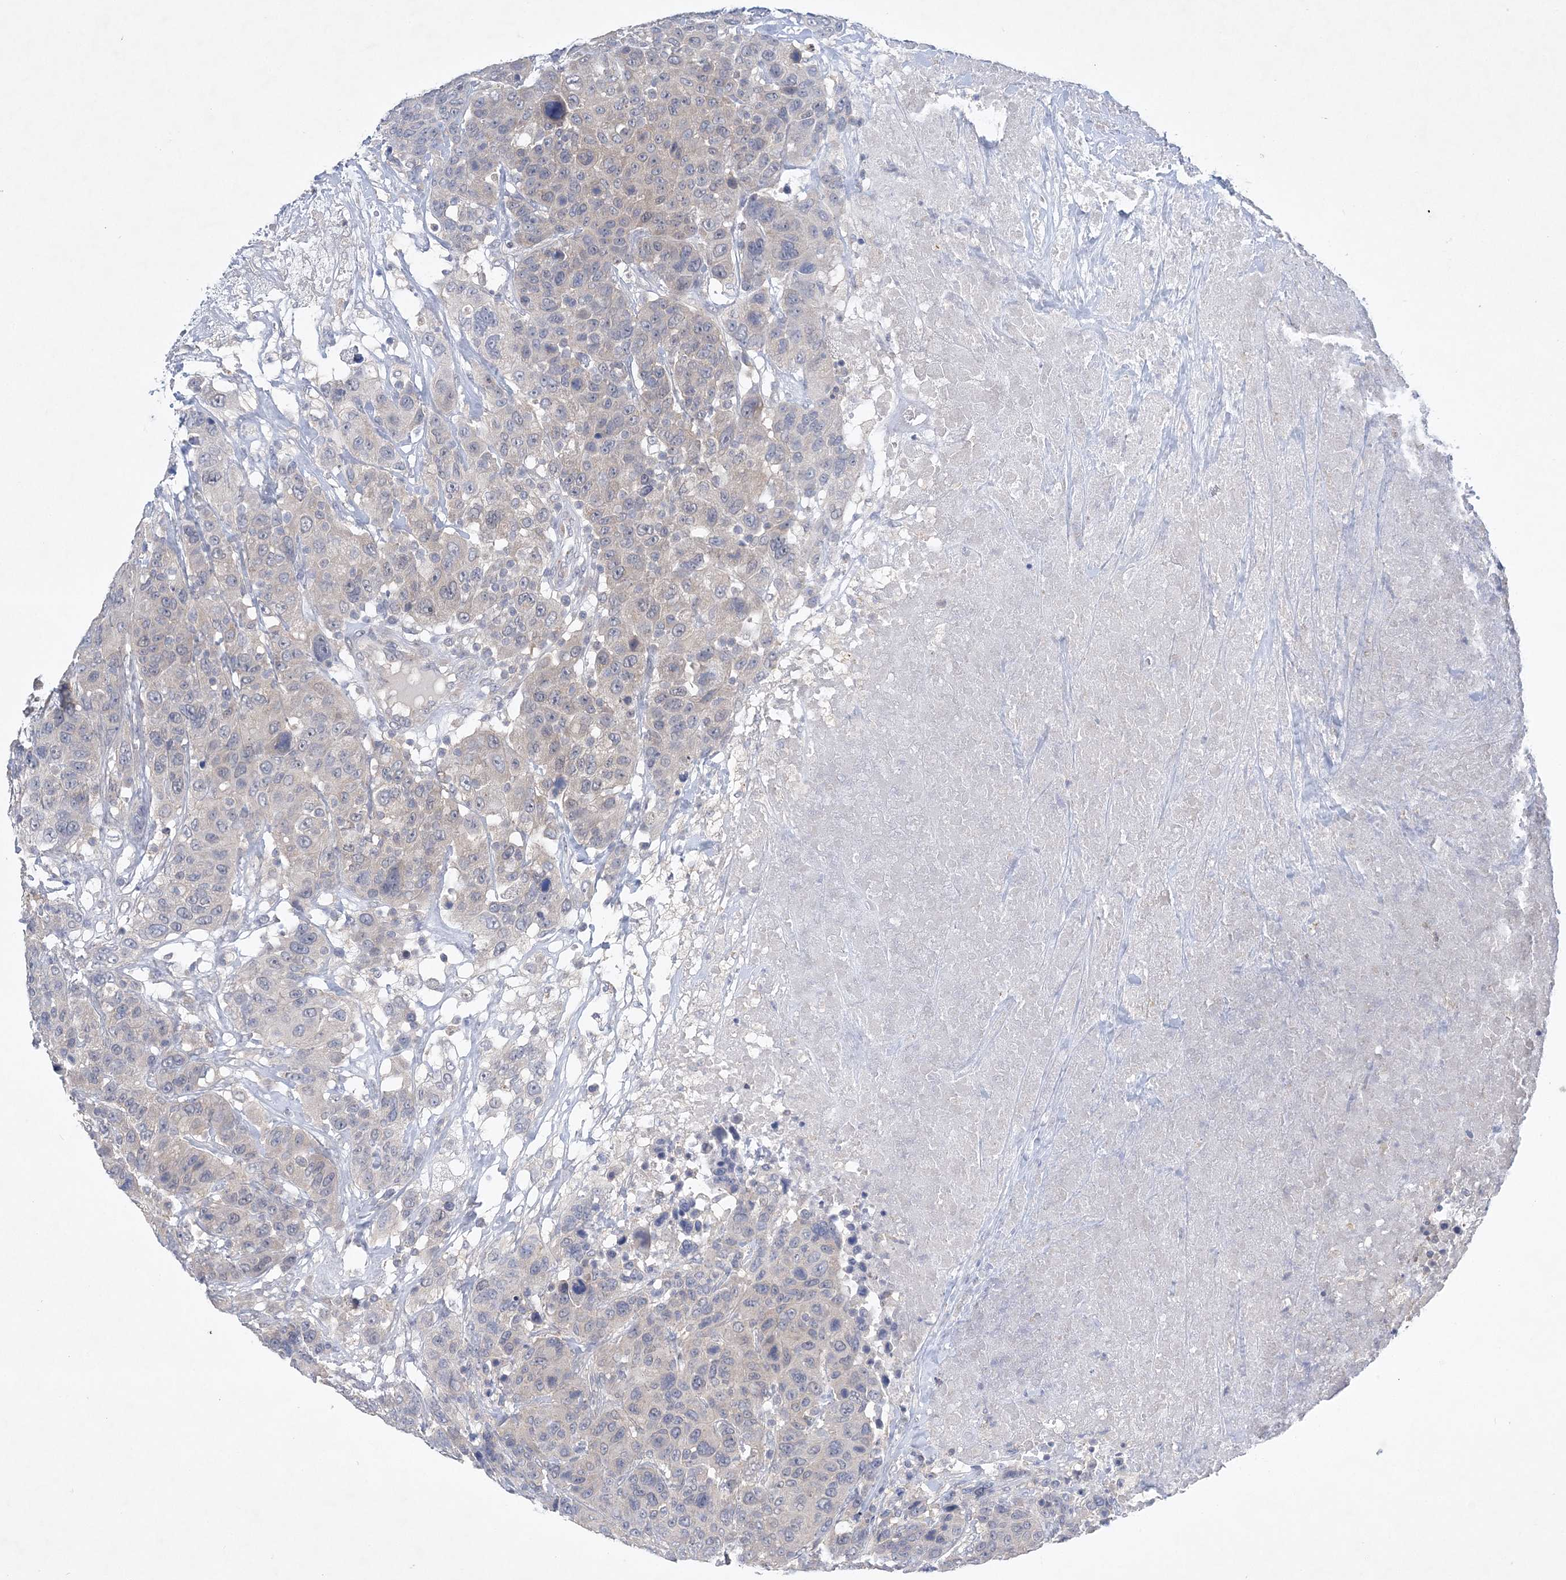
{"staining": {"intensity": "negative", "quantity": "none", "location": "none"}, "tissue": "breast cancer", "cell_type": "Tumor cells", "image_type": "cancer", "snomed": [{"axis": "morphology", "description": "Duct carcinoma"}, {"axis": "topography", "description": "Breast"}], "caption": "Immunohistochemistry (IHC) image of neoplastic tissue: human breast cancer (invasive ductal carcinoma) stained with DAB shows no significant protein positivity in tumor cells.", "gene": "ANKRD35", "patient": {"sex": "female", "age": 37}}